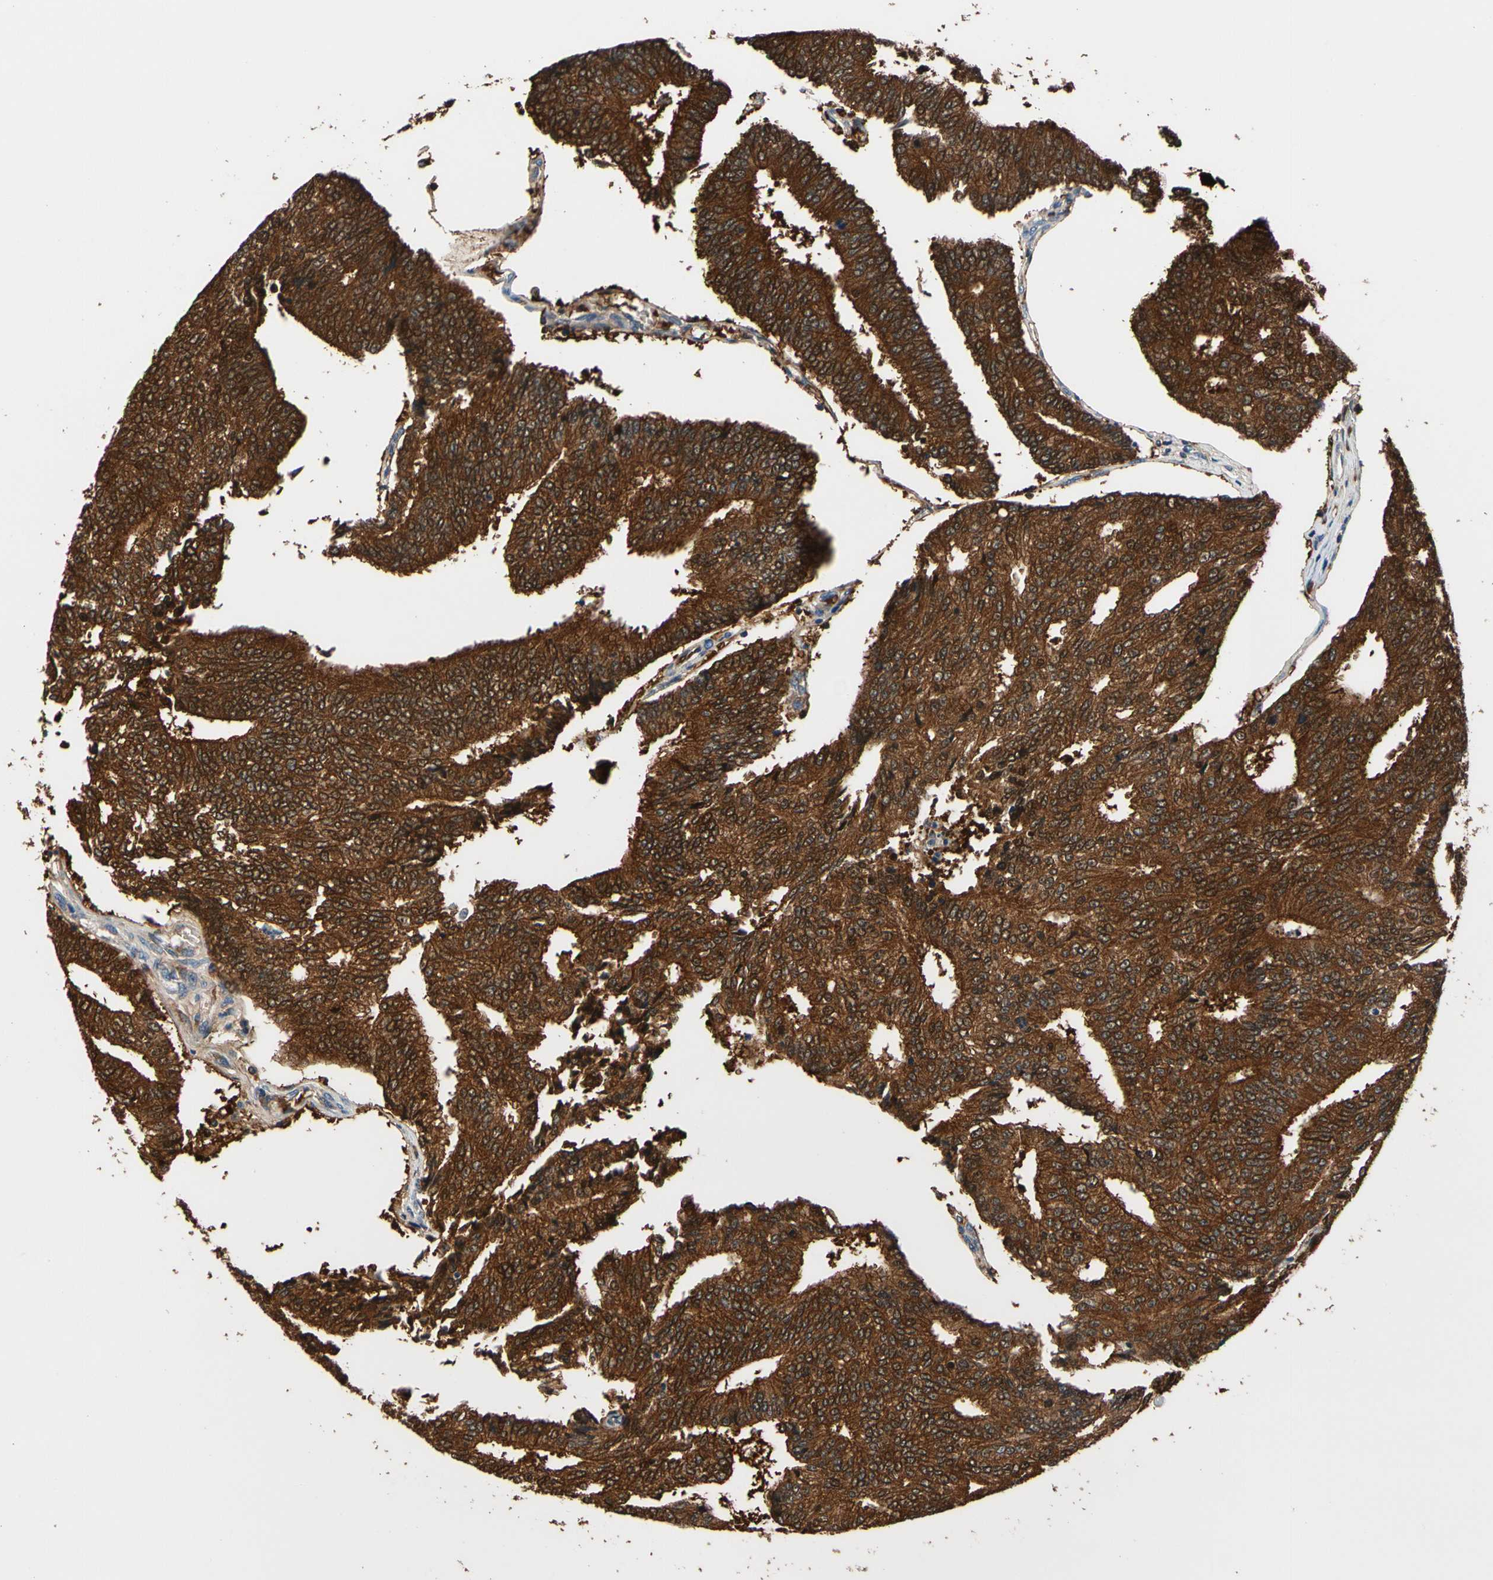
{"staining": {"intensity": "strong", "quantity": ">75%", "location": "cytoplasmic/membranous"}, "tissue": "prostate cancer", "cell_type": "Tumor cells", "image_type": "cancer", "snomed": [{"axis": "morphology", "description": "Adenocarcinoma, High grade"}, {"axis": "topography", "description": "Prostate"}], "caption": "An immunohistochemistry photomicrograph of neoplastic tissue is shown. Protein staining in brown labels strong cytoplasmic/membranous positivity in adenocarcinoma (high-grade) (prostate) within tumor cells. (DAB IHC with brightfield microscopy, high magnification).", "gene": "PRDX2", "patient": {"sex": "male", "age": 55}}